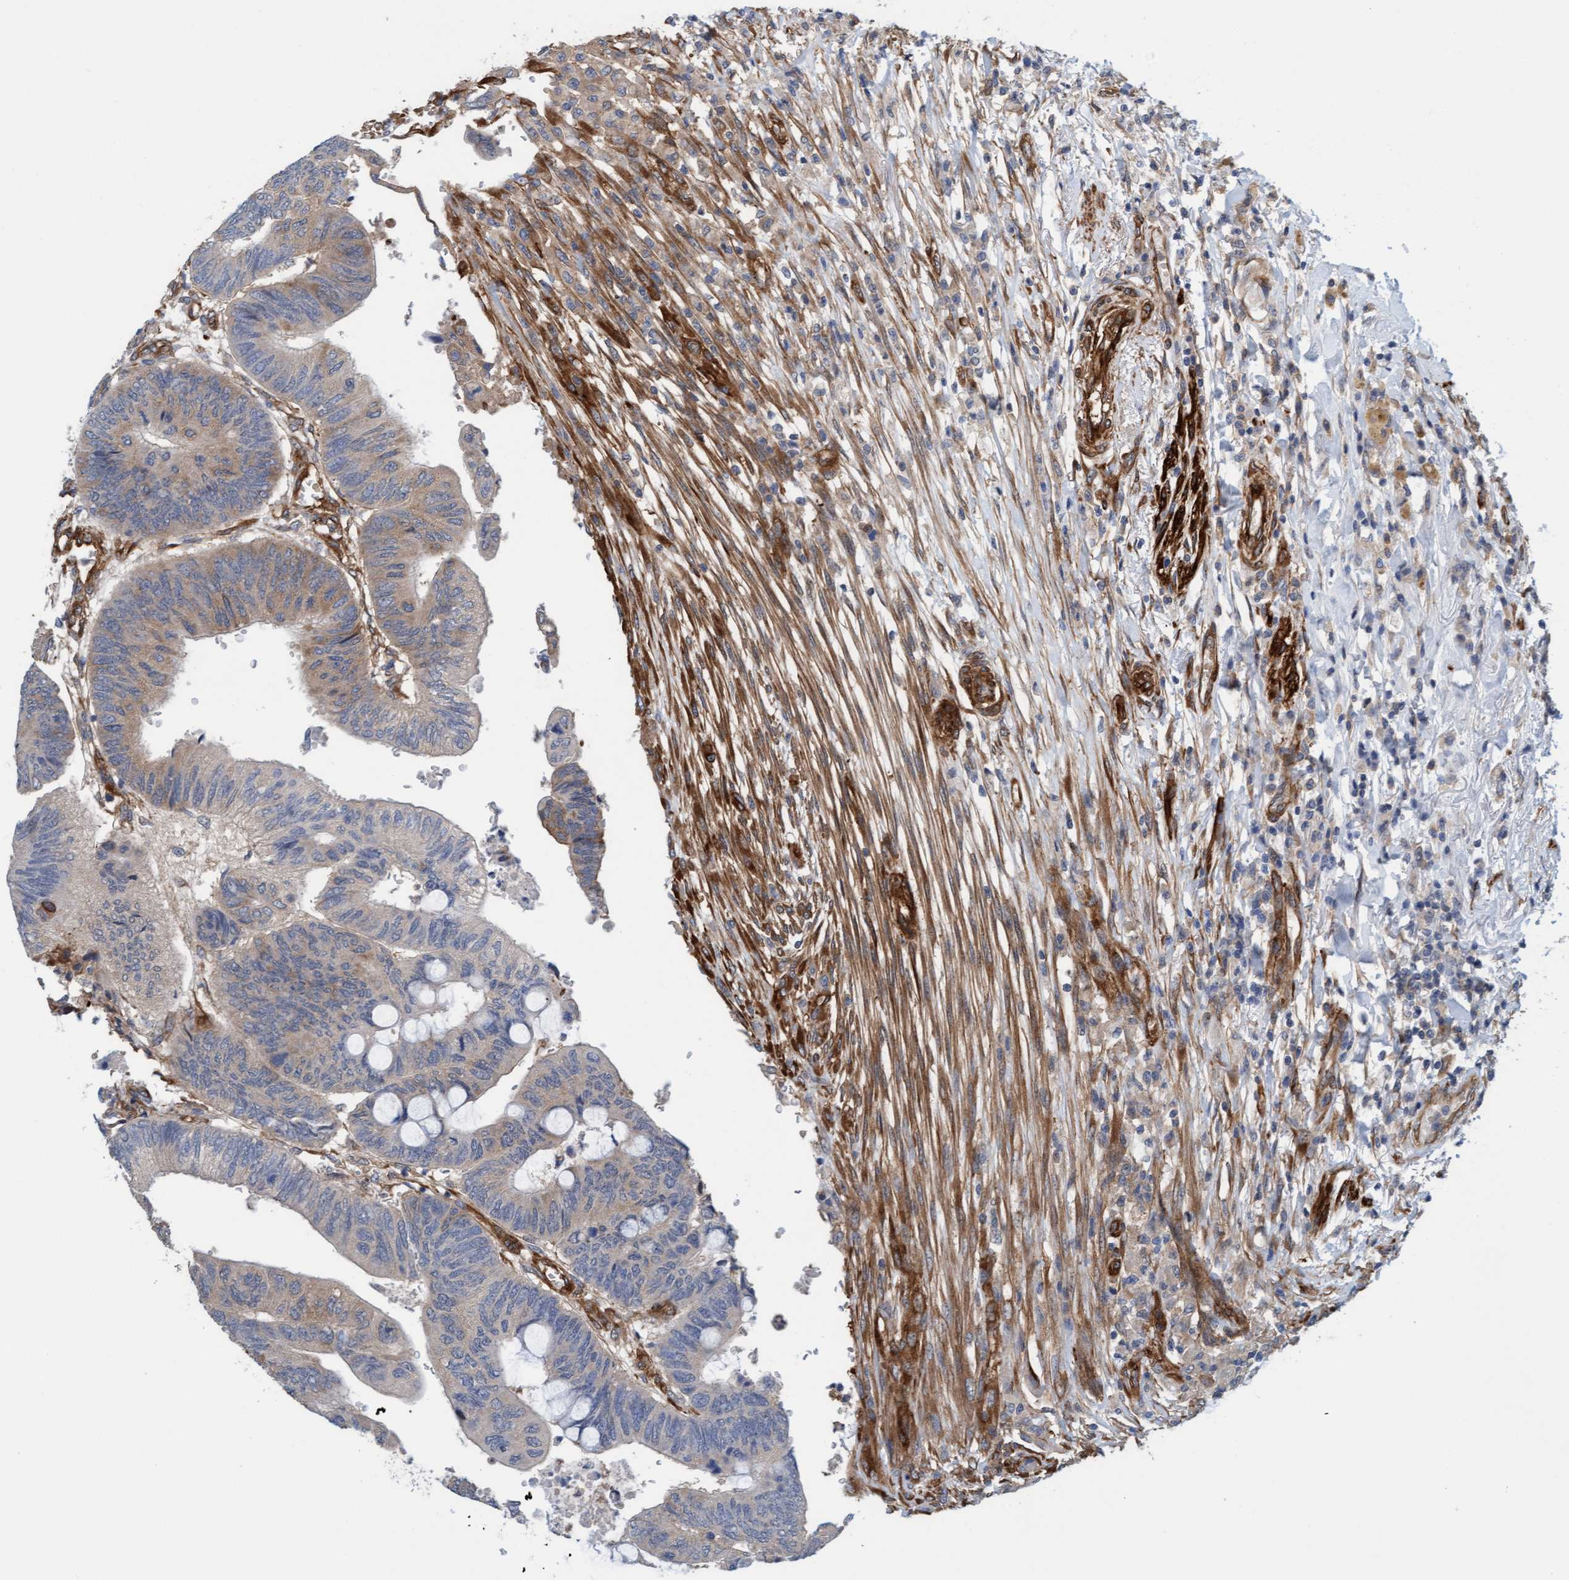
{"staining": {"intensity": "weak", "quantity": "<25%", "location": "cytoplasmic/membranous"}, "tissue": "colorectal cancer", "cell_type": "Tumor cells", "image_type": "cancer", "snomed": [{"axis": "morphology", "description": "Normal tissue, NOS"}, {"axis": "morphology", "description": "Adenocarcinoma, NOS"}, {"axis": "topography", "description": "Rectum"}, {"axis": "topography", "description": "Peripheral nerve tissue"}], "caption": "Immunohistochemistry of colorectal cancer (adenocarcinoma) shows no positivity in tumor cells.", "gene": "FMNL3", "patient": {"sex": "male", "age": 92}}